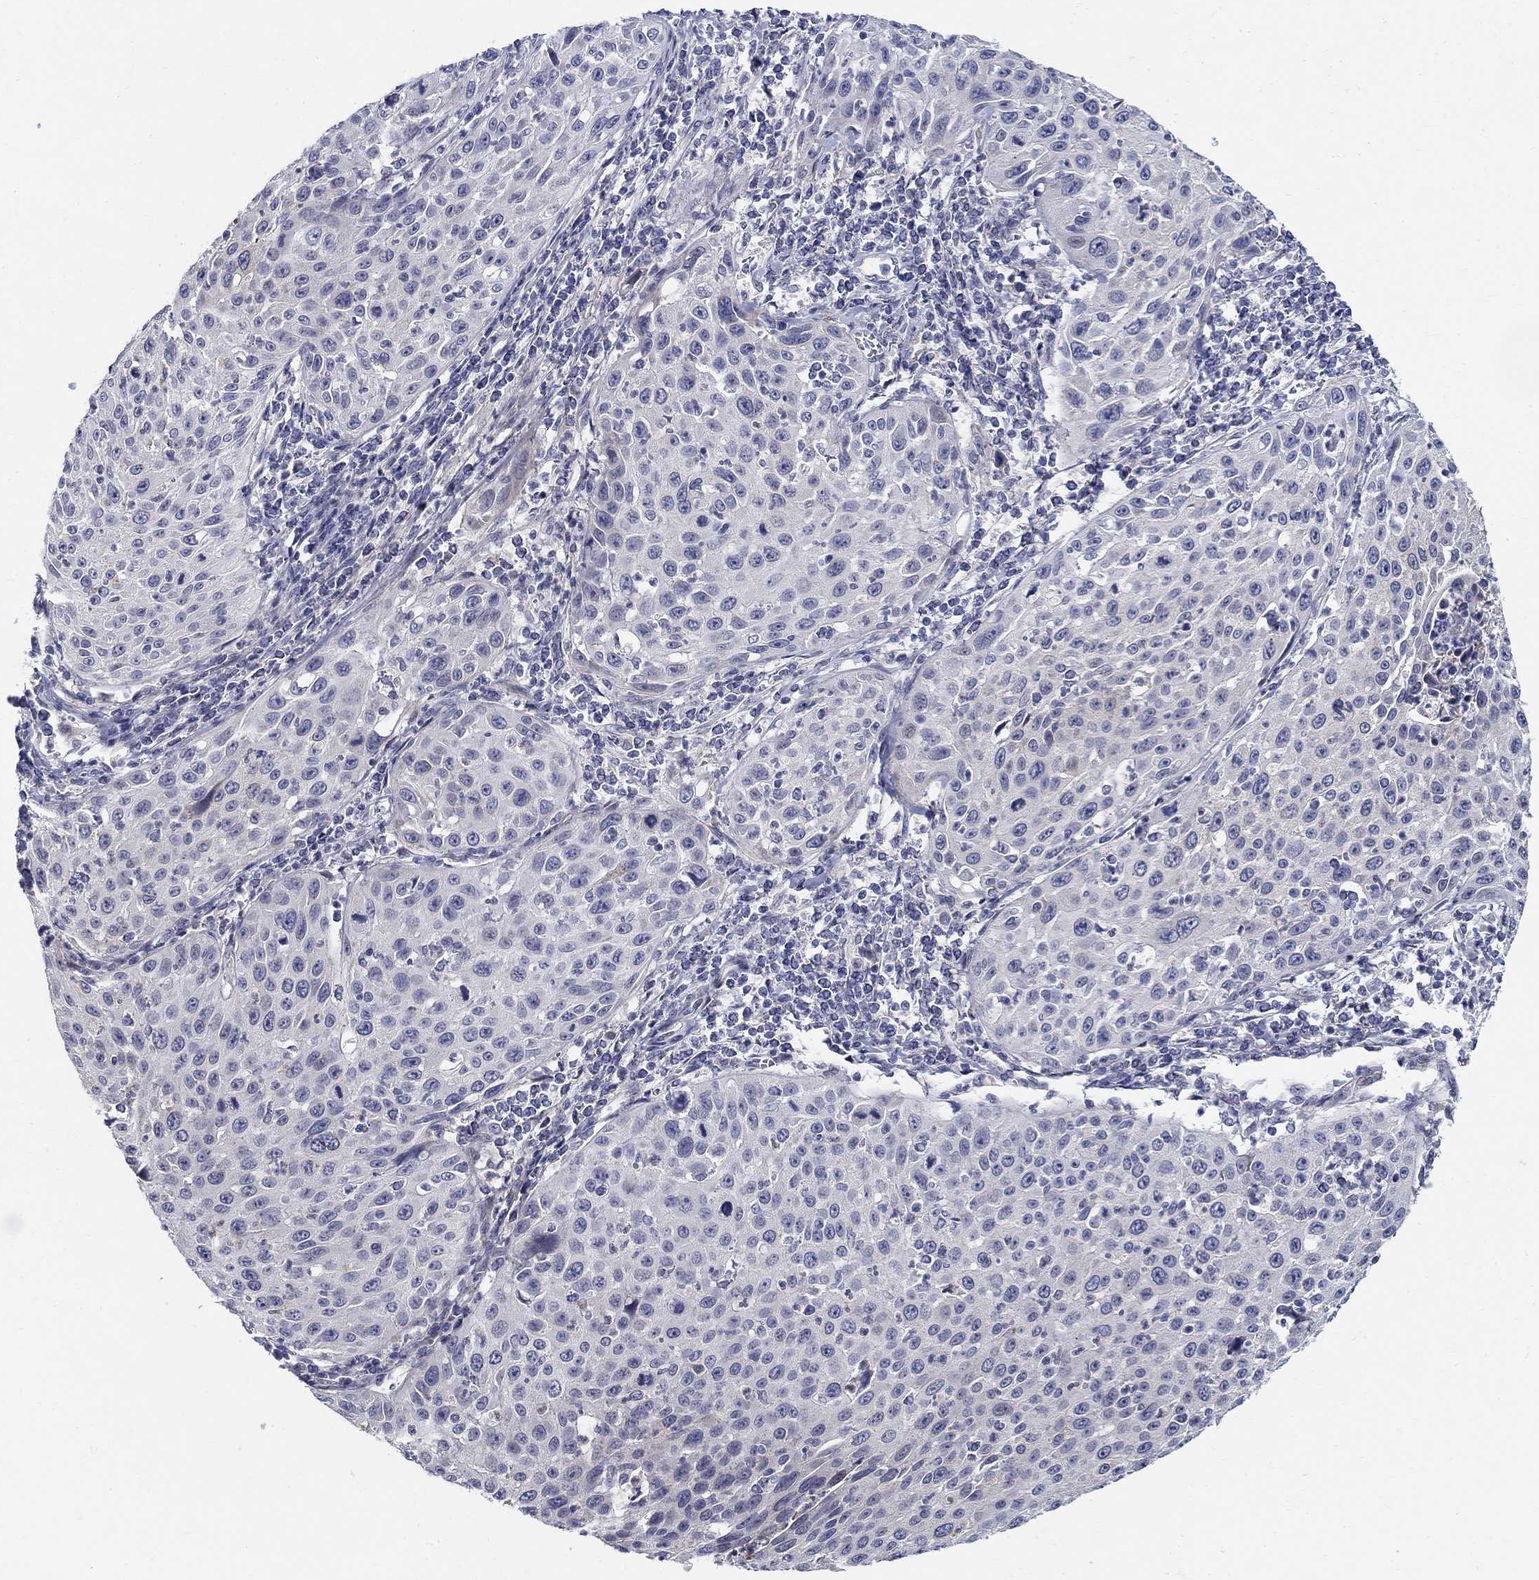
{"staining": {"intensity": "negative", "quantity": "none", "location": "none"}, "tissue": "cervical cancer", "cell_type": "Tumor cells", "image_type": "cancer", "snomed": [{"axis": "morphology", "description": "Squamous cell carcinoma, NOS"}, {"axis": "topography", "description": "Cervix"}], "caption": "Immunohistochemical staining of human cervical cancer (squamous cell carcinoma) exhibits no significant expression in tumor cells.", "gene": "C16orf46", "patient": {"sex": "female", "age": 26}}